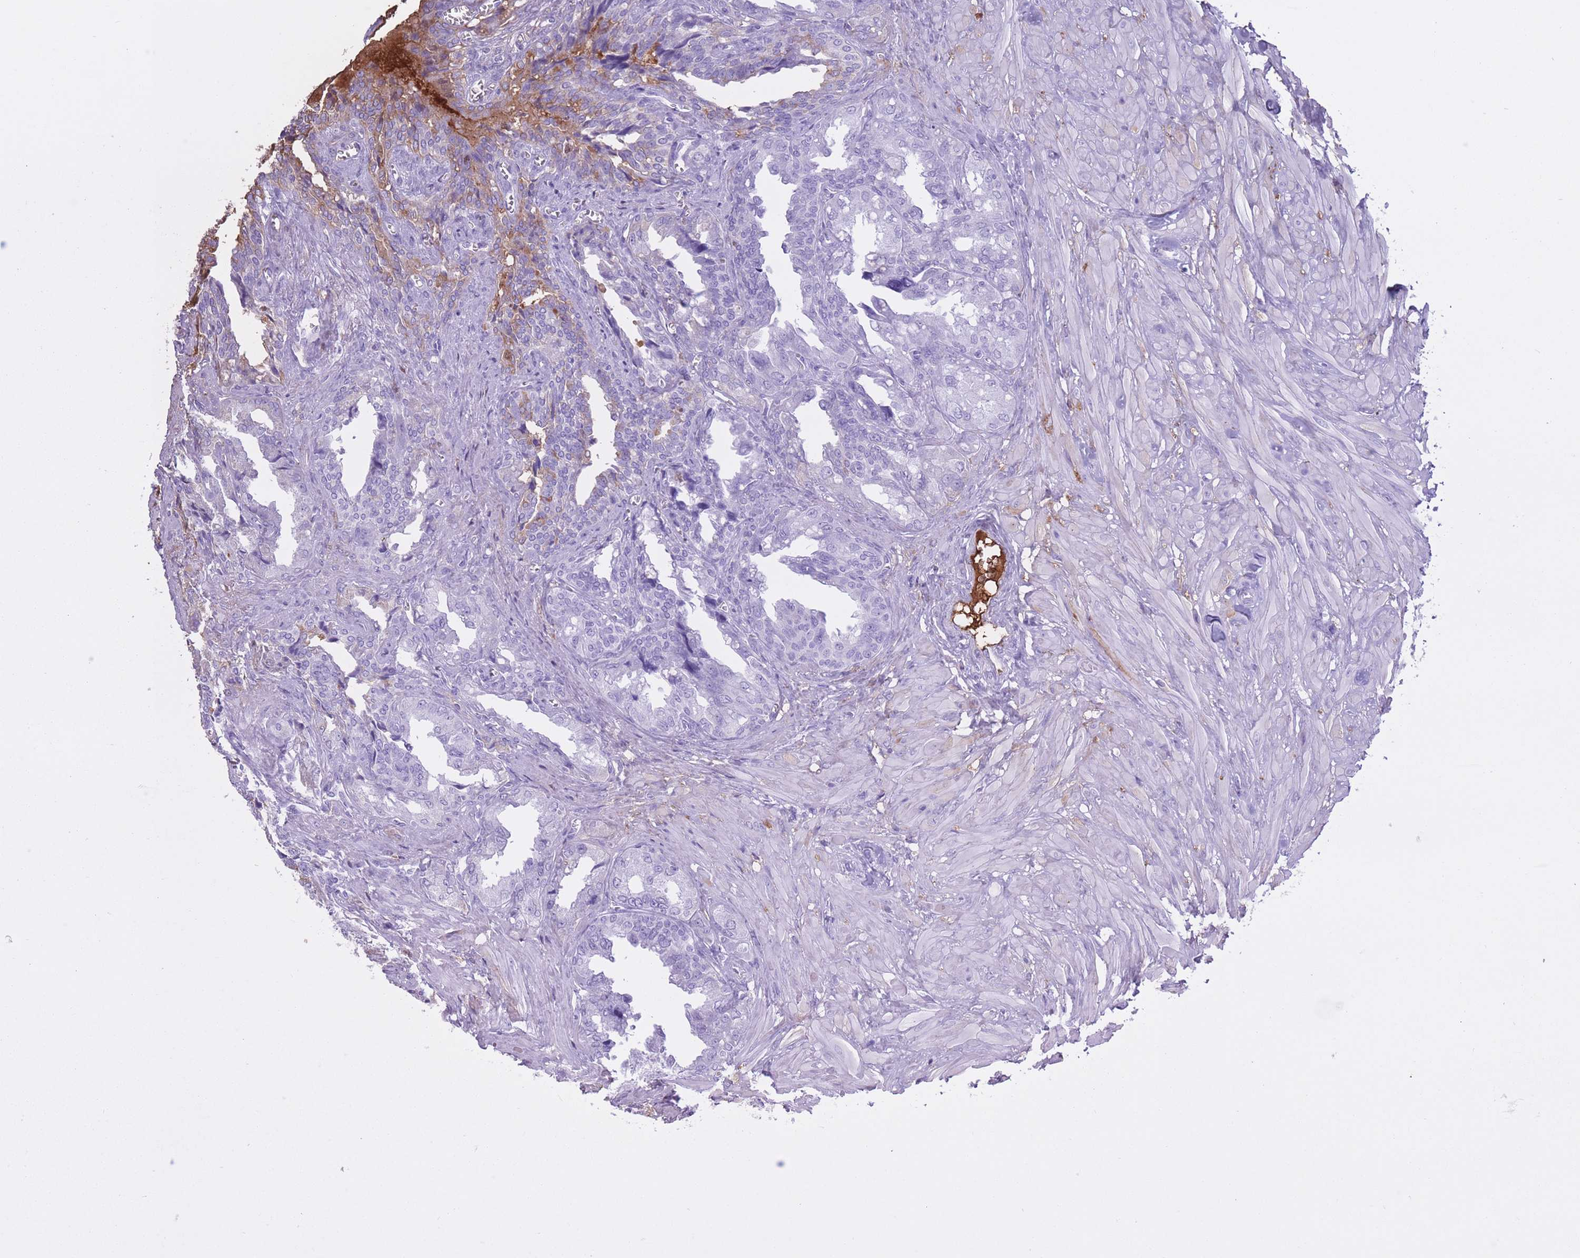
{"staining": {"intensity": "moderate", "quantity": "<25%", "location": "cytoplasmic/membranous"}, "tissue": "seminal vesicle", "cell_type": "Glandular cells", "image_type": "normal", "snomed": [{"axis": "morphology", "description": "Normal tissue, NOS"}, {"axis": "topography", "description": "Seminal veicle"}], "caption": "Immunohistochemistry micrograph of unremarkable seminal vesicle: seminal vesicle stained using IHC reveals low levels of moderate protein expression localized specifically in the cytoplasmic/membranous of glandular cells, appearing as a cytoplasmic/membranous brown color.", "gene": "AP3S1", "patient": {"sex": "male", "age": 67}}